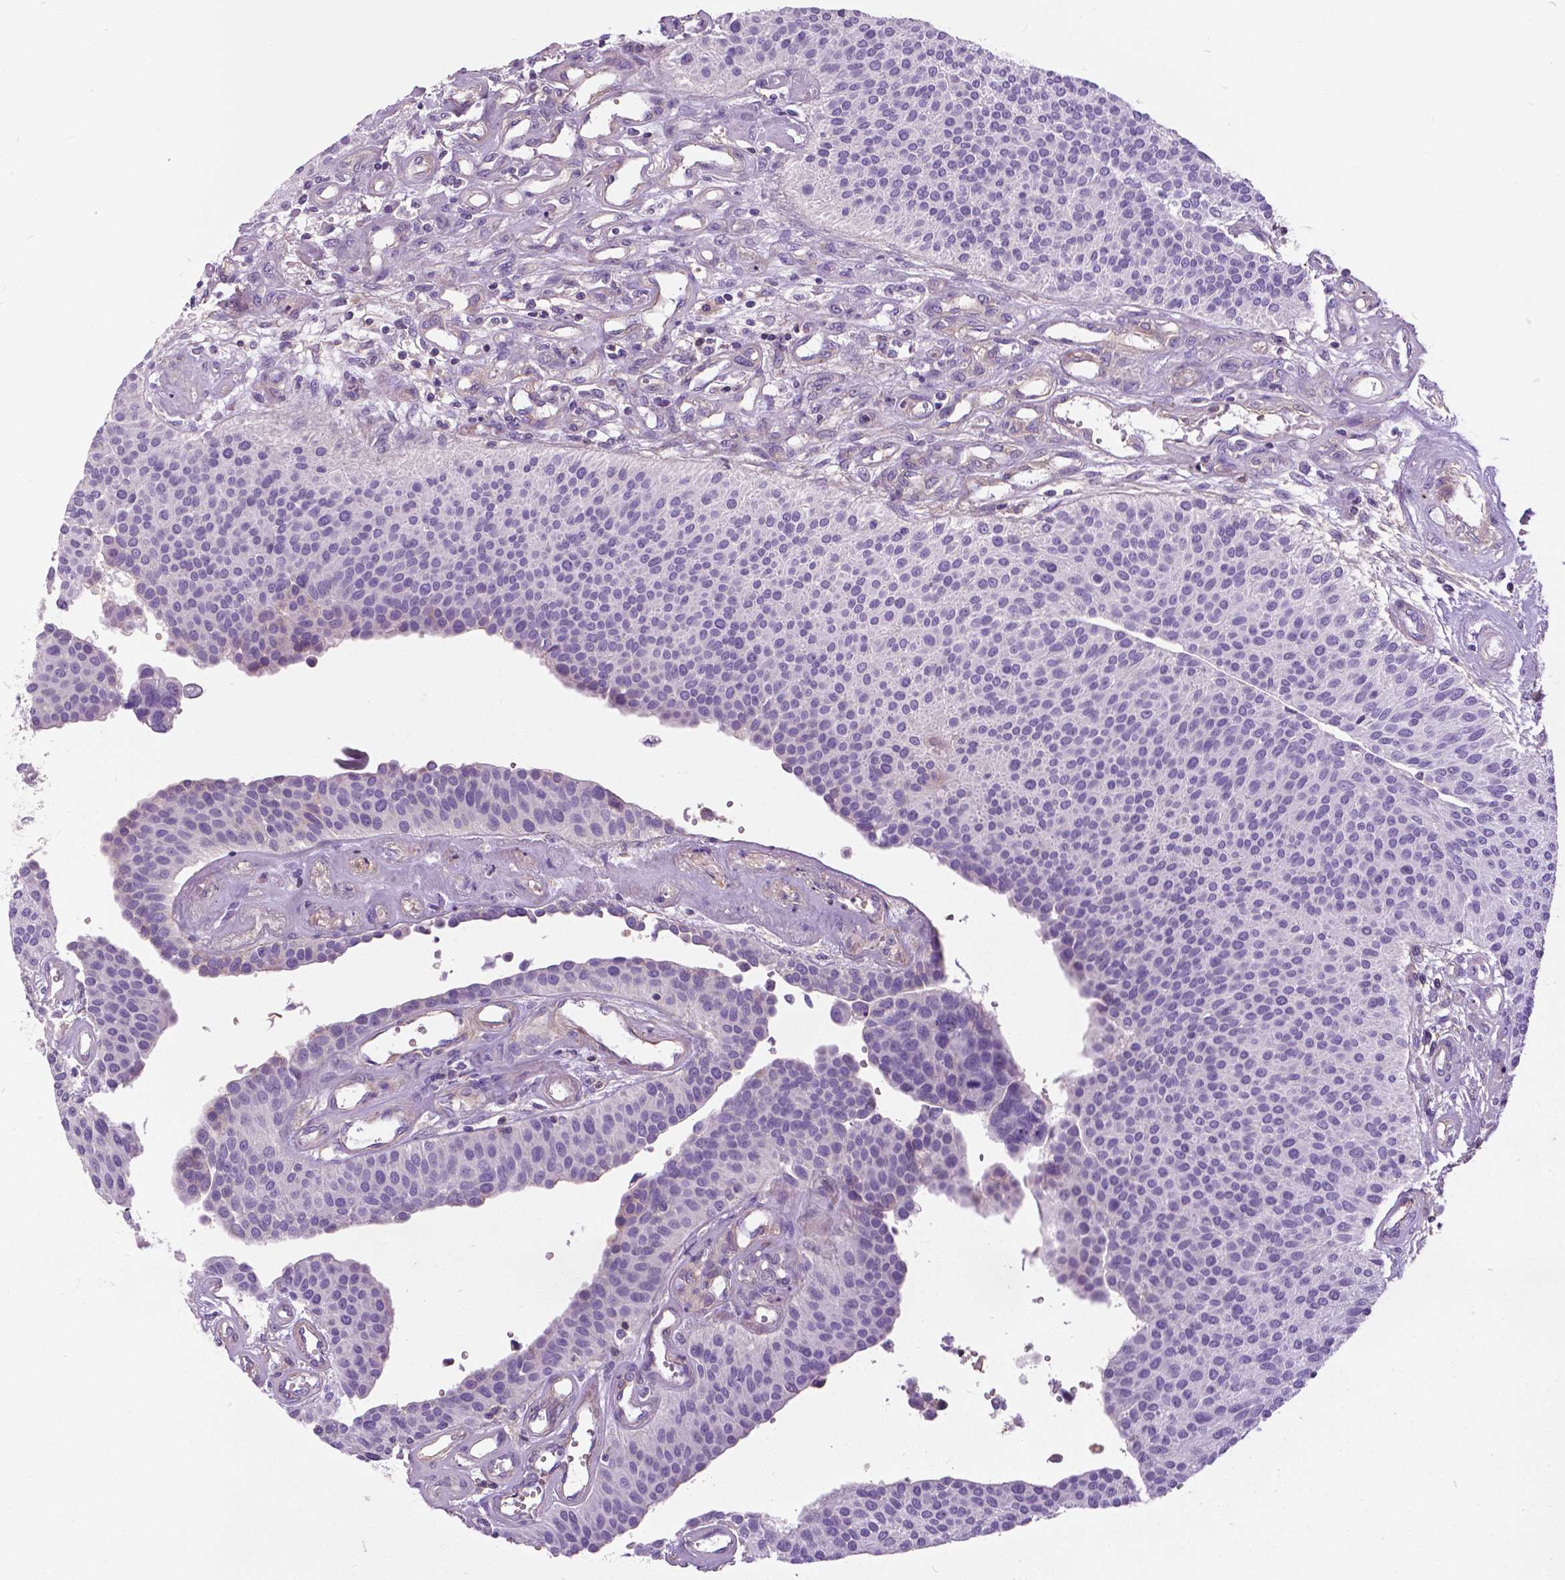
{"staining": {"intensity": "negative", "quantity": "none", "location": "none"}, "tissue": "urothelial cancer", "cell_type": "Tumor cells", "image_type": "cancer", "snomed": [{"axis": "morphology", "description": "Urothelial carcinoma, NOS"}, {"axis": "topography", "description": "Urinary bladder"}], "caption": "Tumor cells are negative for brown protein staining in transitional cell carcinoma.", "gene": "ANXA13", "patient": {"sex": "male", "age": 55}}